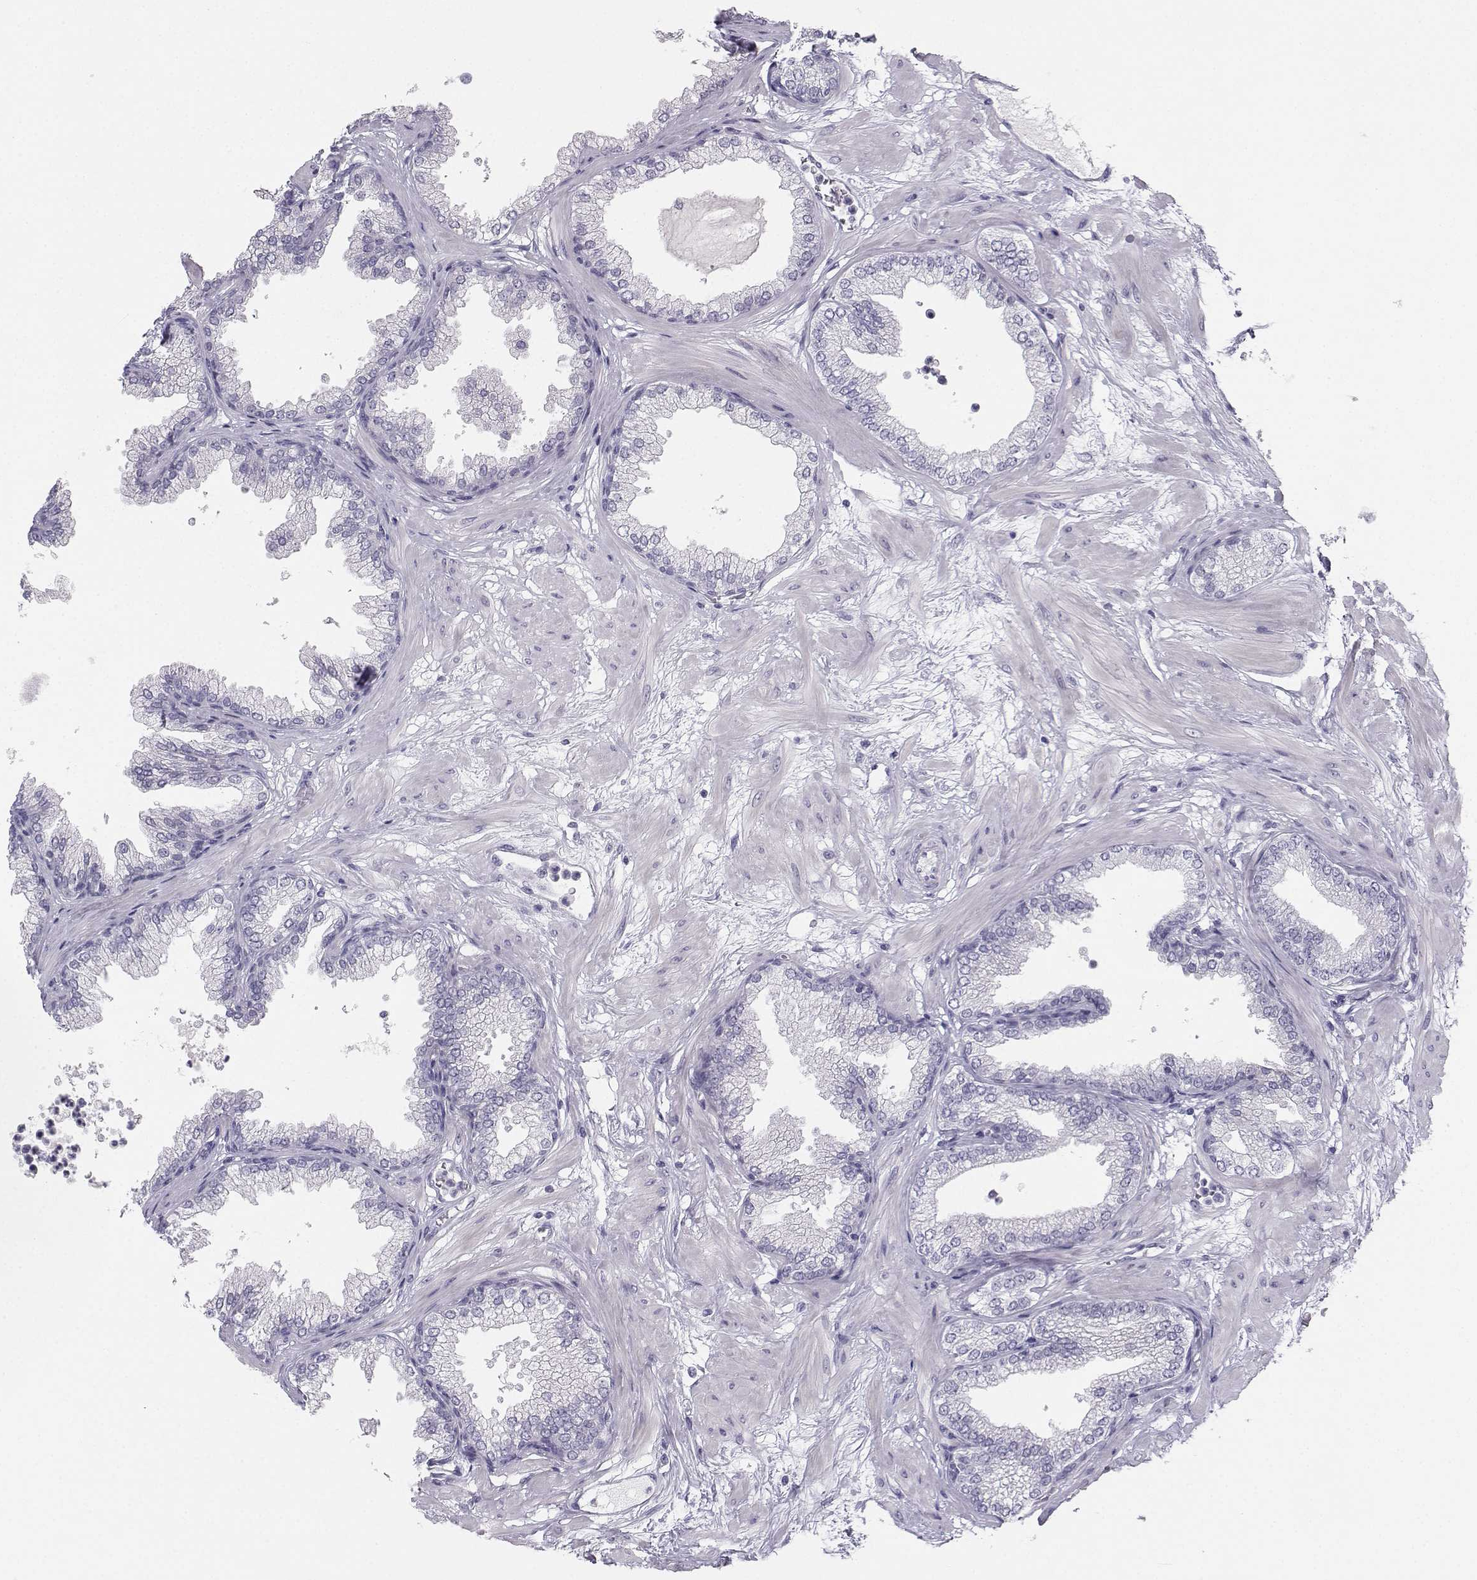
{"staining": {"intensity": "negative", "quantity": "none", "location": "none"}, "tissue": "prostate", "cell_type": "Glandular cells", "image_type": "normal", "snomed": [{"axis": "morphology", "description": "Normal tissue, NOS"}, {"axis": "topography", "description": "Prostate"}], "caption": "This photomicrograph is of normal prostate stained with immunohistochemistry to label a protein in brown with the nuclei are counter-stained blue. There is no staining in glandular cells. (DAB immunohistochemistry visualized using brightfield microscopy, high magnification).", "gene": "SYCE1", "patient": {"sex": "male", "age": 37}}